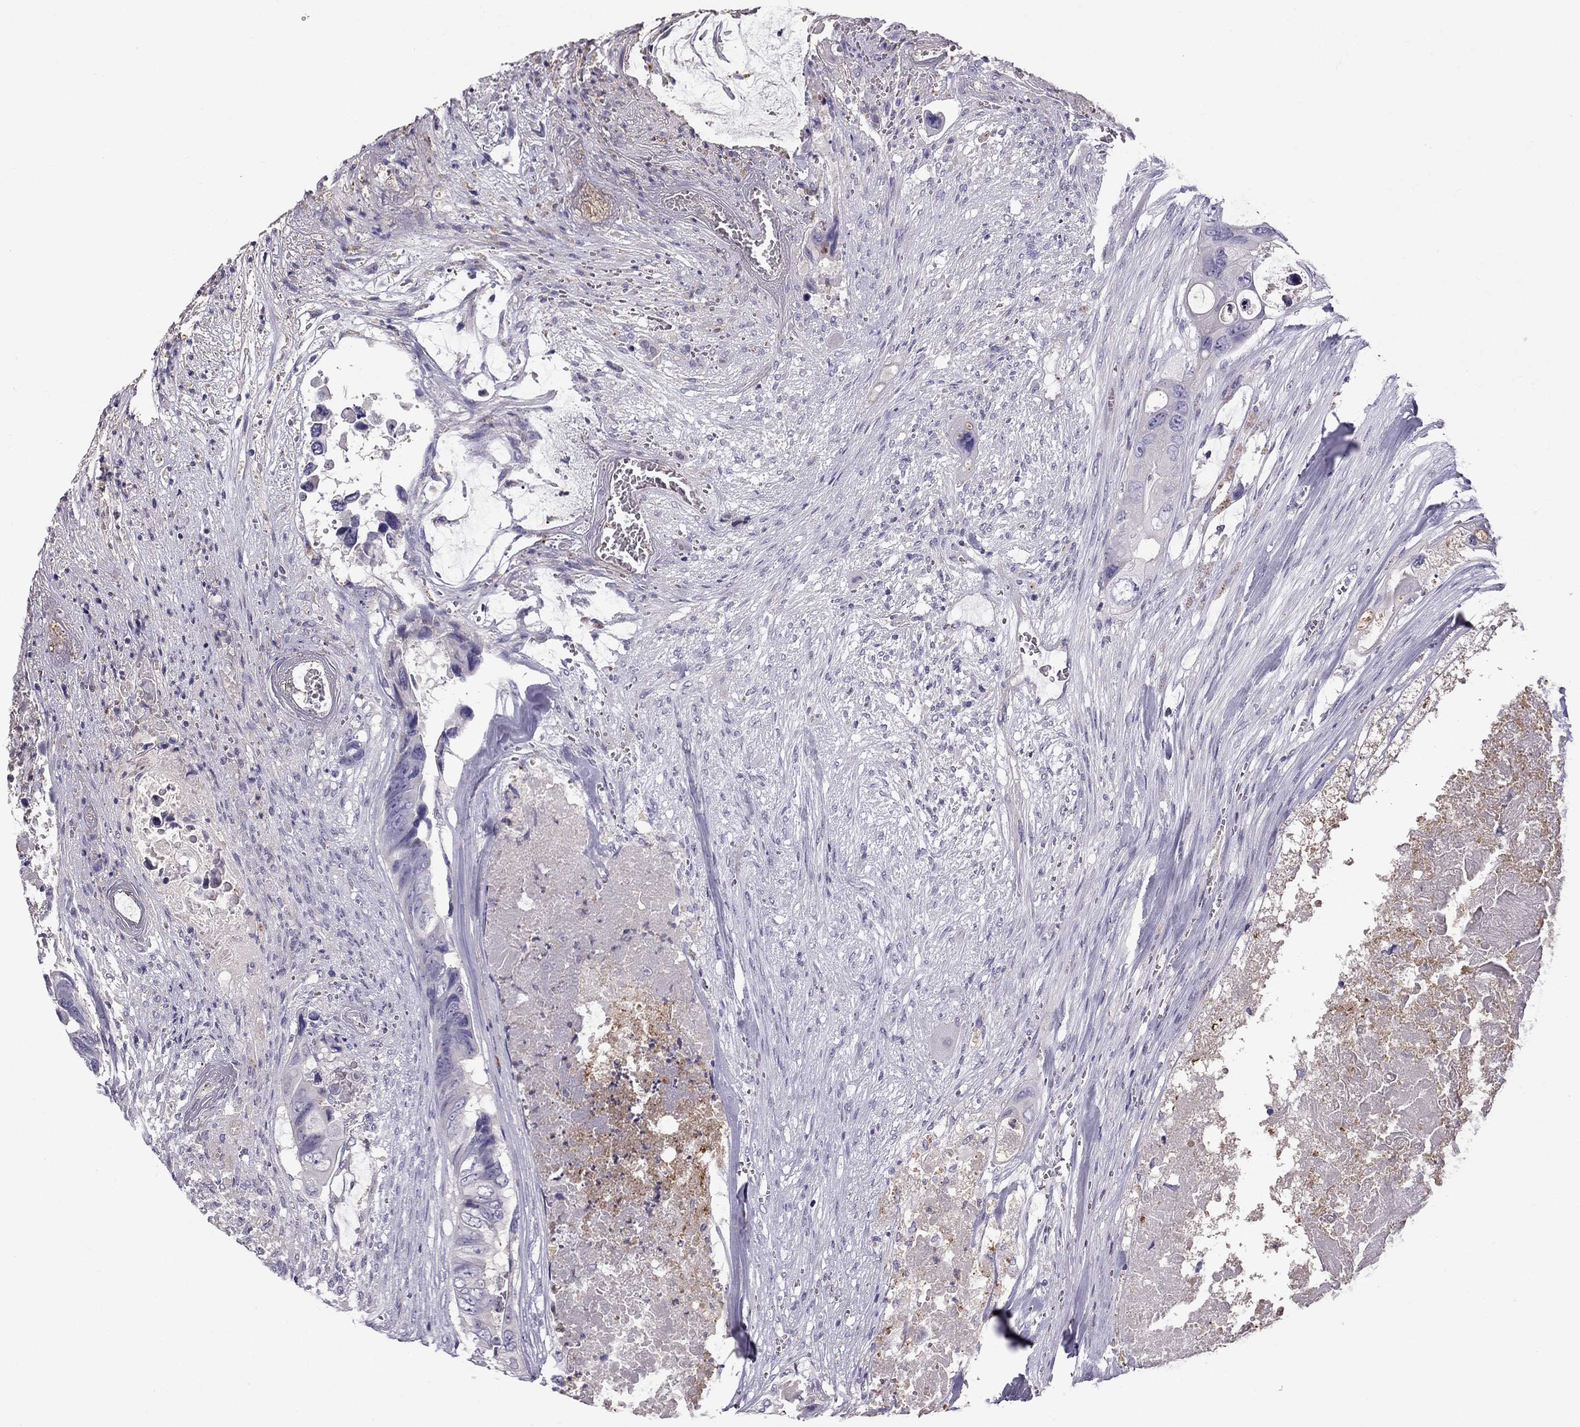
{"staining": {"intensity": "negative", "quantity": "none", "location": "none"}, "tissue": "colorectal cancer", "cell_type": "Tumor cells", "image_type": "cancer", "snomed": [{"axis": "morphology", "description": "Adenocarcinoma, NOS"}, {"axis": "topography", "description": "Rectum"}], "caption": "This is an immunohistochemistry micrograph of adenocarcinoma (colorectal). There is no positivity in tumor cells.", "gene": "STOML3", "patient": {"sex": "male", "age": 63}}